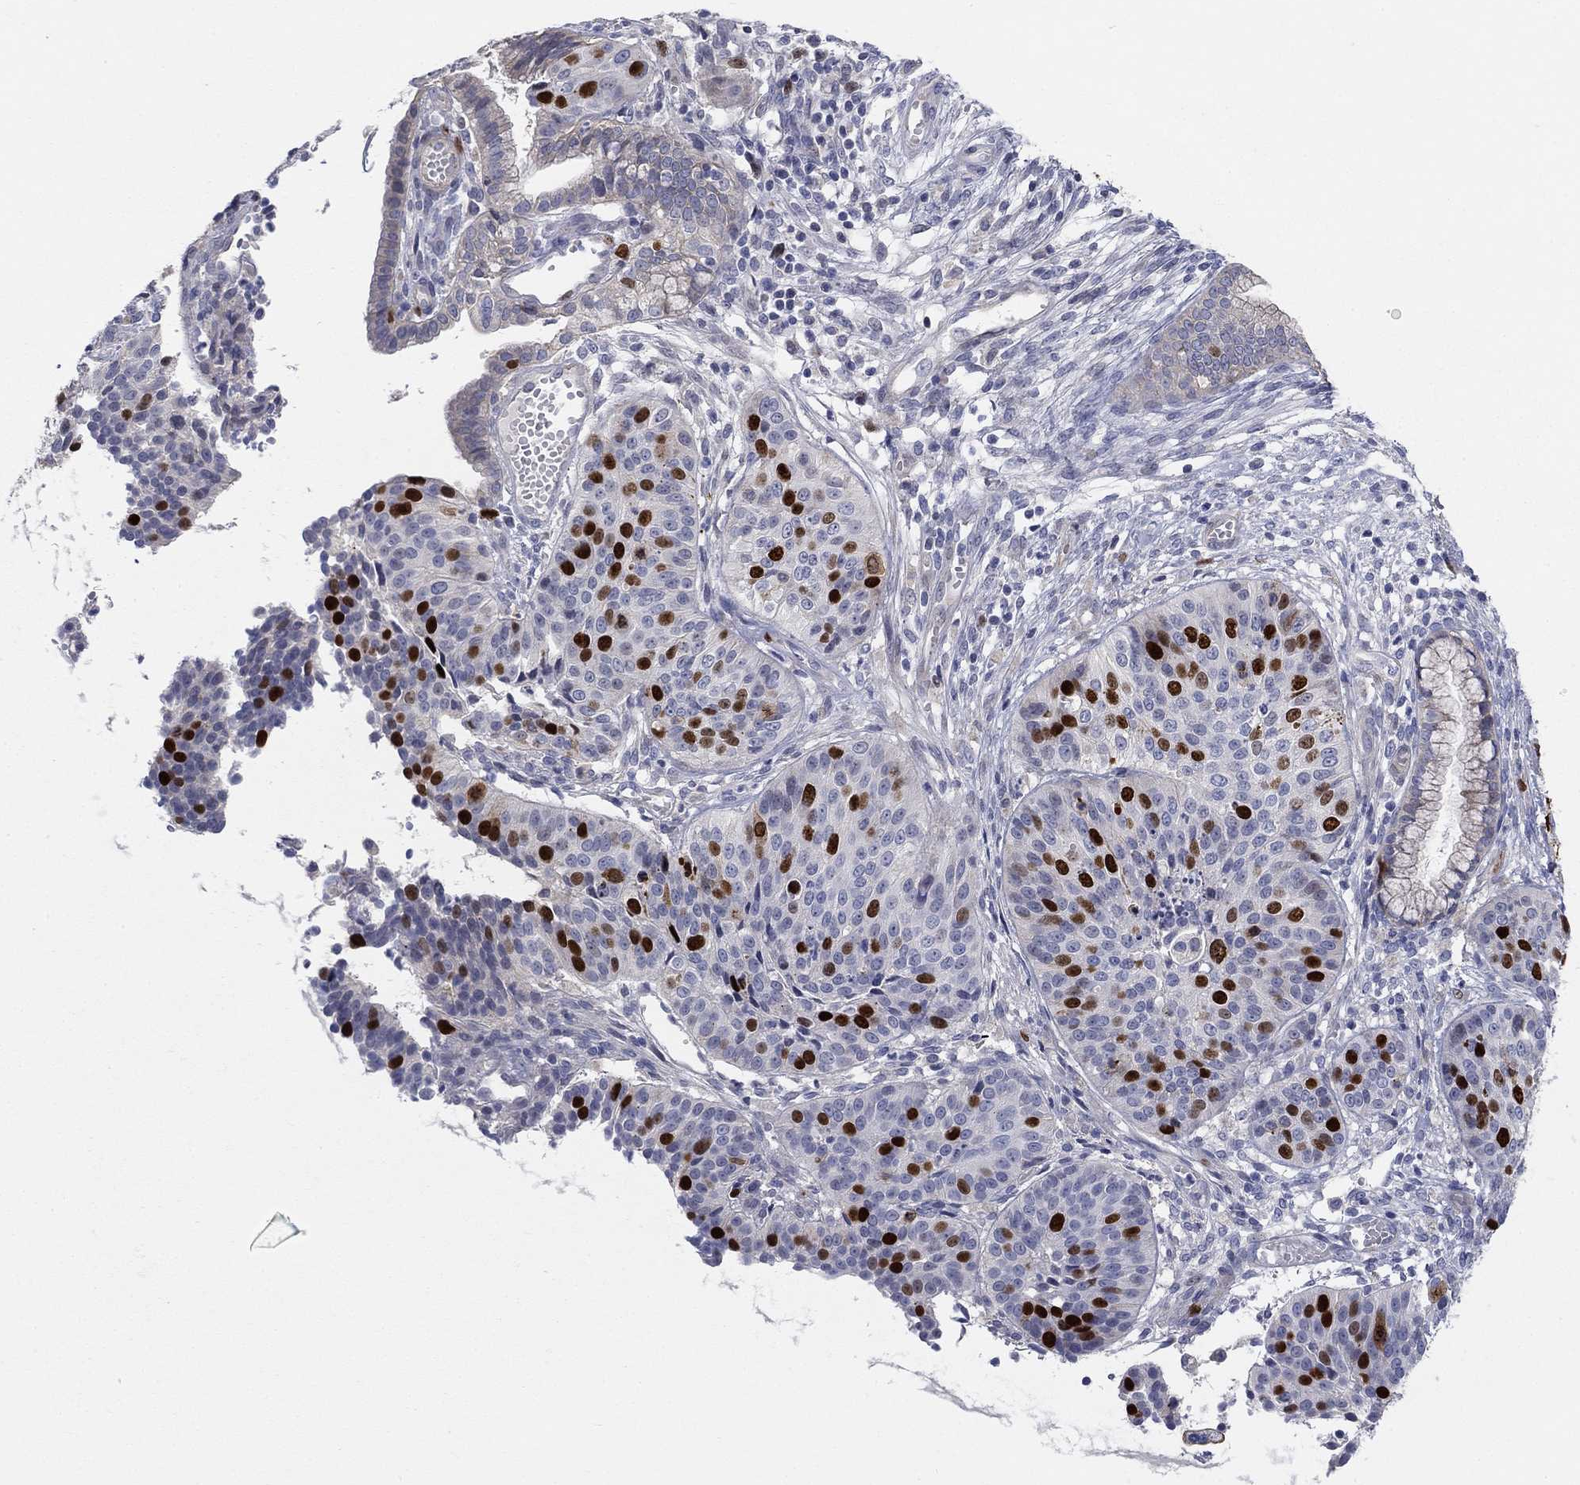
{"staining": {"intensity": "strong", "quantity": "25%-75%", "location": "nuclear"}, "tissue": "cervical cancer", "cell_type": "Tumor cells", "image_type": "cancer", "snomed": [{"axis": "morphology", "description": "Normal tissue, NOS"}, {"axis": "morphology", "description": "Squamous cell carcinoma, NOS"}, {"axis": "topography", "description": "Cervix"}], "caption": "Brown immunohistochemical staining in human cervical cancer (squamous cell carcinoma) shows strong nuclear expression in about 25%-75% of tumor cells.", "gene": "PRC1", "patient": {"sex": "female", "age": 39}}